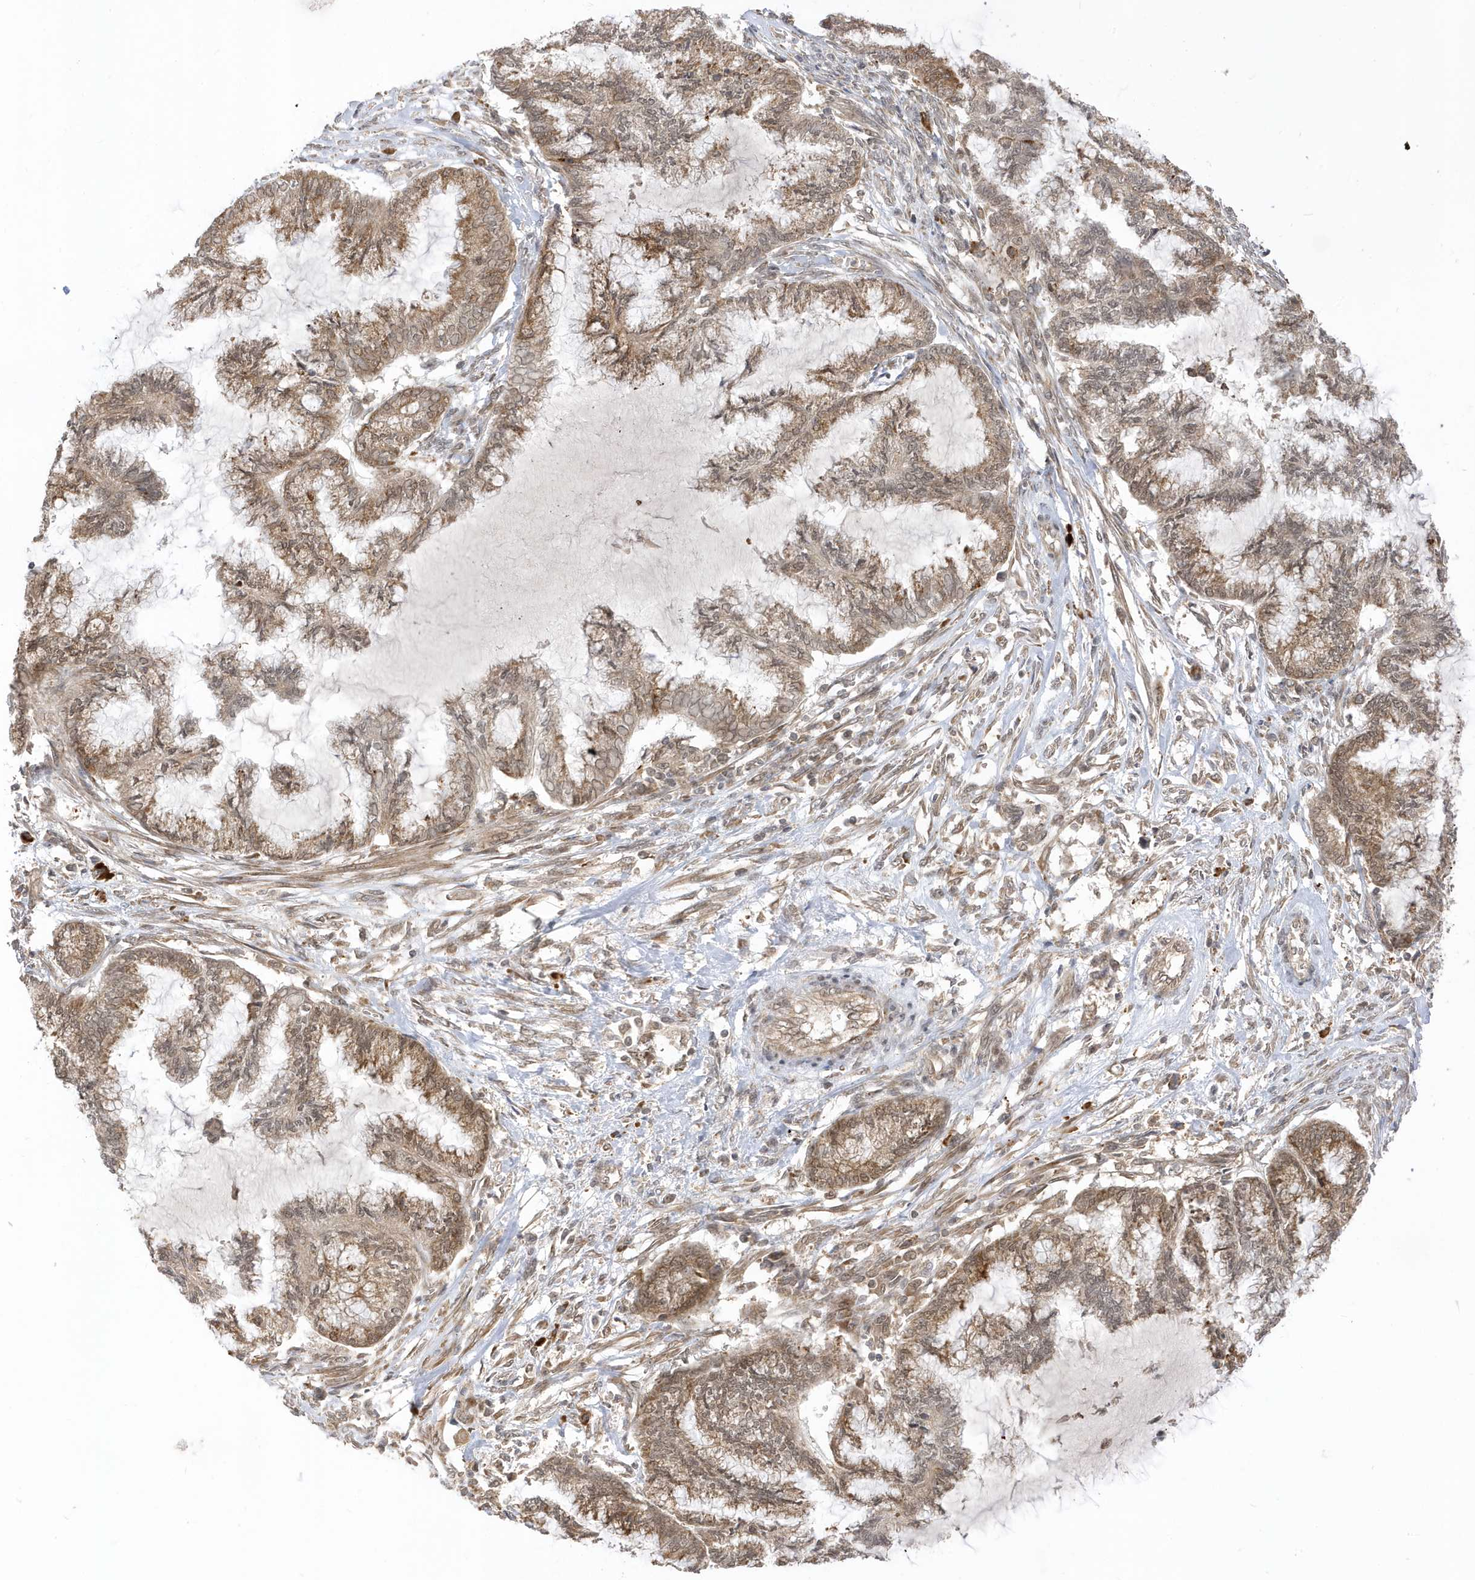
{"staining": {"intensity": "moderate", "quantity": ">75%", "location": "cytoplasmic/membranous,nuclear"}, "tissue": "endometrial cancer", "cell_type": "Tumor cells", "image_type": "cancer", "snomed": [{"axis": "morphology", "description": "Adenocarcinoma, NOS"}, {"axis": "topography", "description": "Endometrium"}], "caption": "An IHC histopathology image of tumor tissue is shown. Protein staining in brown labels moderate cytoplasmic/membranous and nuclear positivity in adenocarcinoma (endometrial) within tumor cells. The staining was performed using DAB, with brown indicating positive protein expression. Nuclei are stained blue with hematoxylin.", "gene": "METTL21A", "patient": {"sex": "female", "age": 86}}